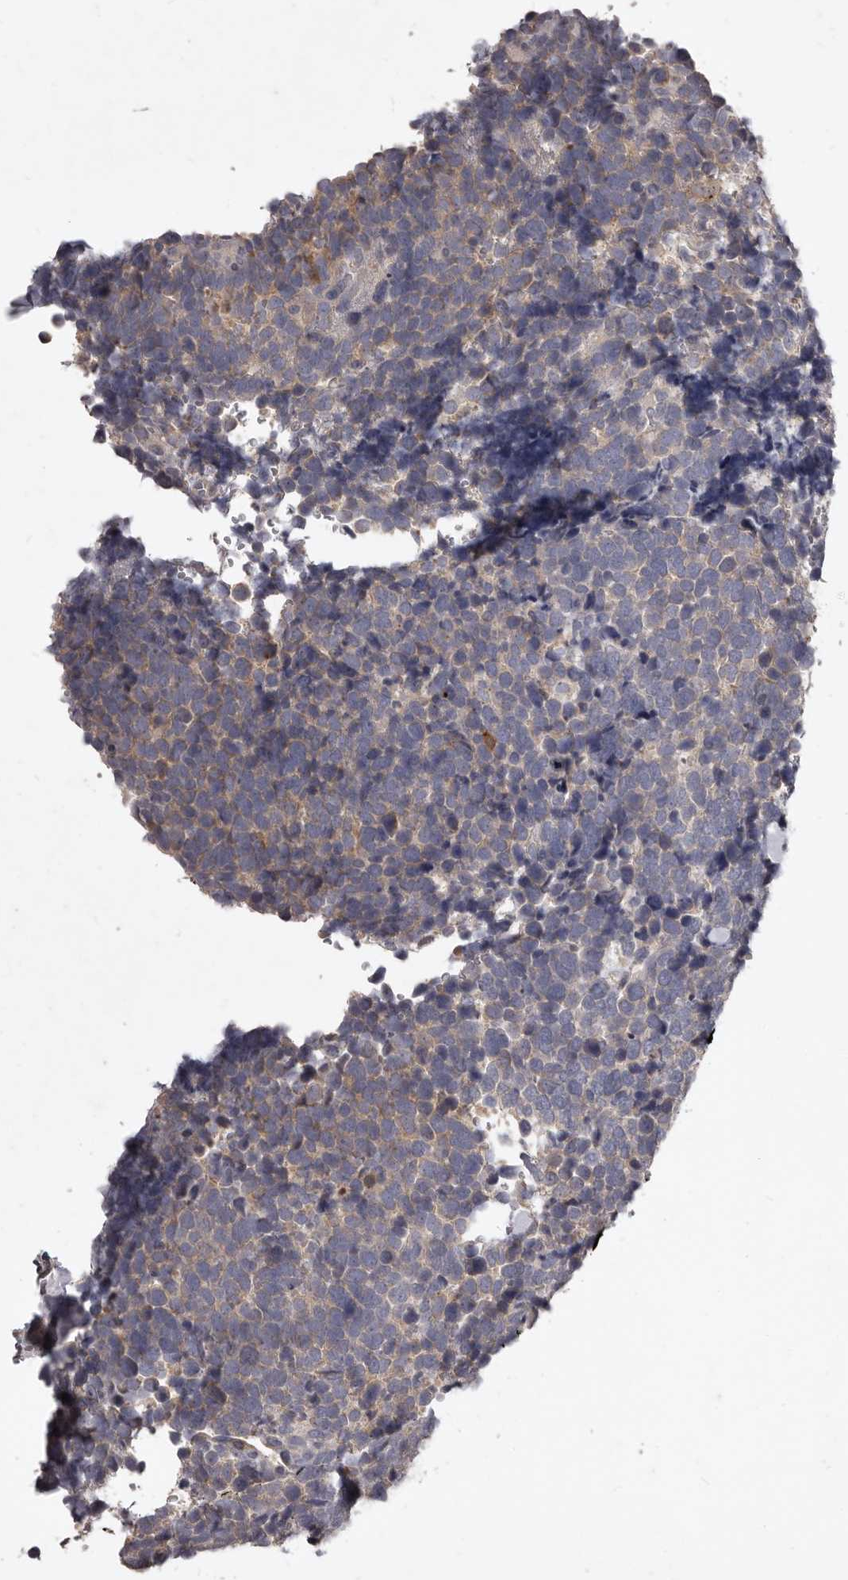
{"staining": {"intensity": "moderate", "quantity": ">75%", "location": "cytoplasmic/membranous"}, "tissue": "urothelial cancer", "cell_type": "Tumor cells", "image_type": "cancer", "snomed": [{"axis": "morphology", "description": "Urothelial carcinoma, High grade"}, {"axis": "topography", "description": "Urinary bladder"}], "caption": "IHC image of neoplastic tissue: urothelial carcinoma (high-grade) stained using immunohistochemistry (IHC) reveals medium levels of moderate protein expression localized specifically in the cytoplasmic/membranous of tumor cells, appearing as a cytoplasmic/membranous brown color.", "gene": "GPRC5C", "patient": {"sex": "female", "age": 82}}